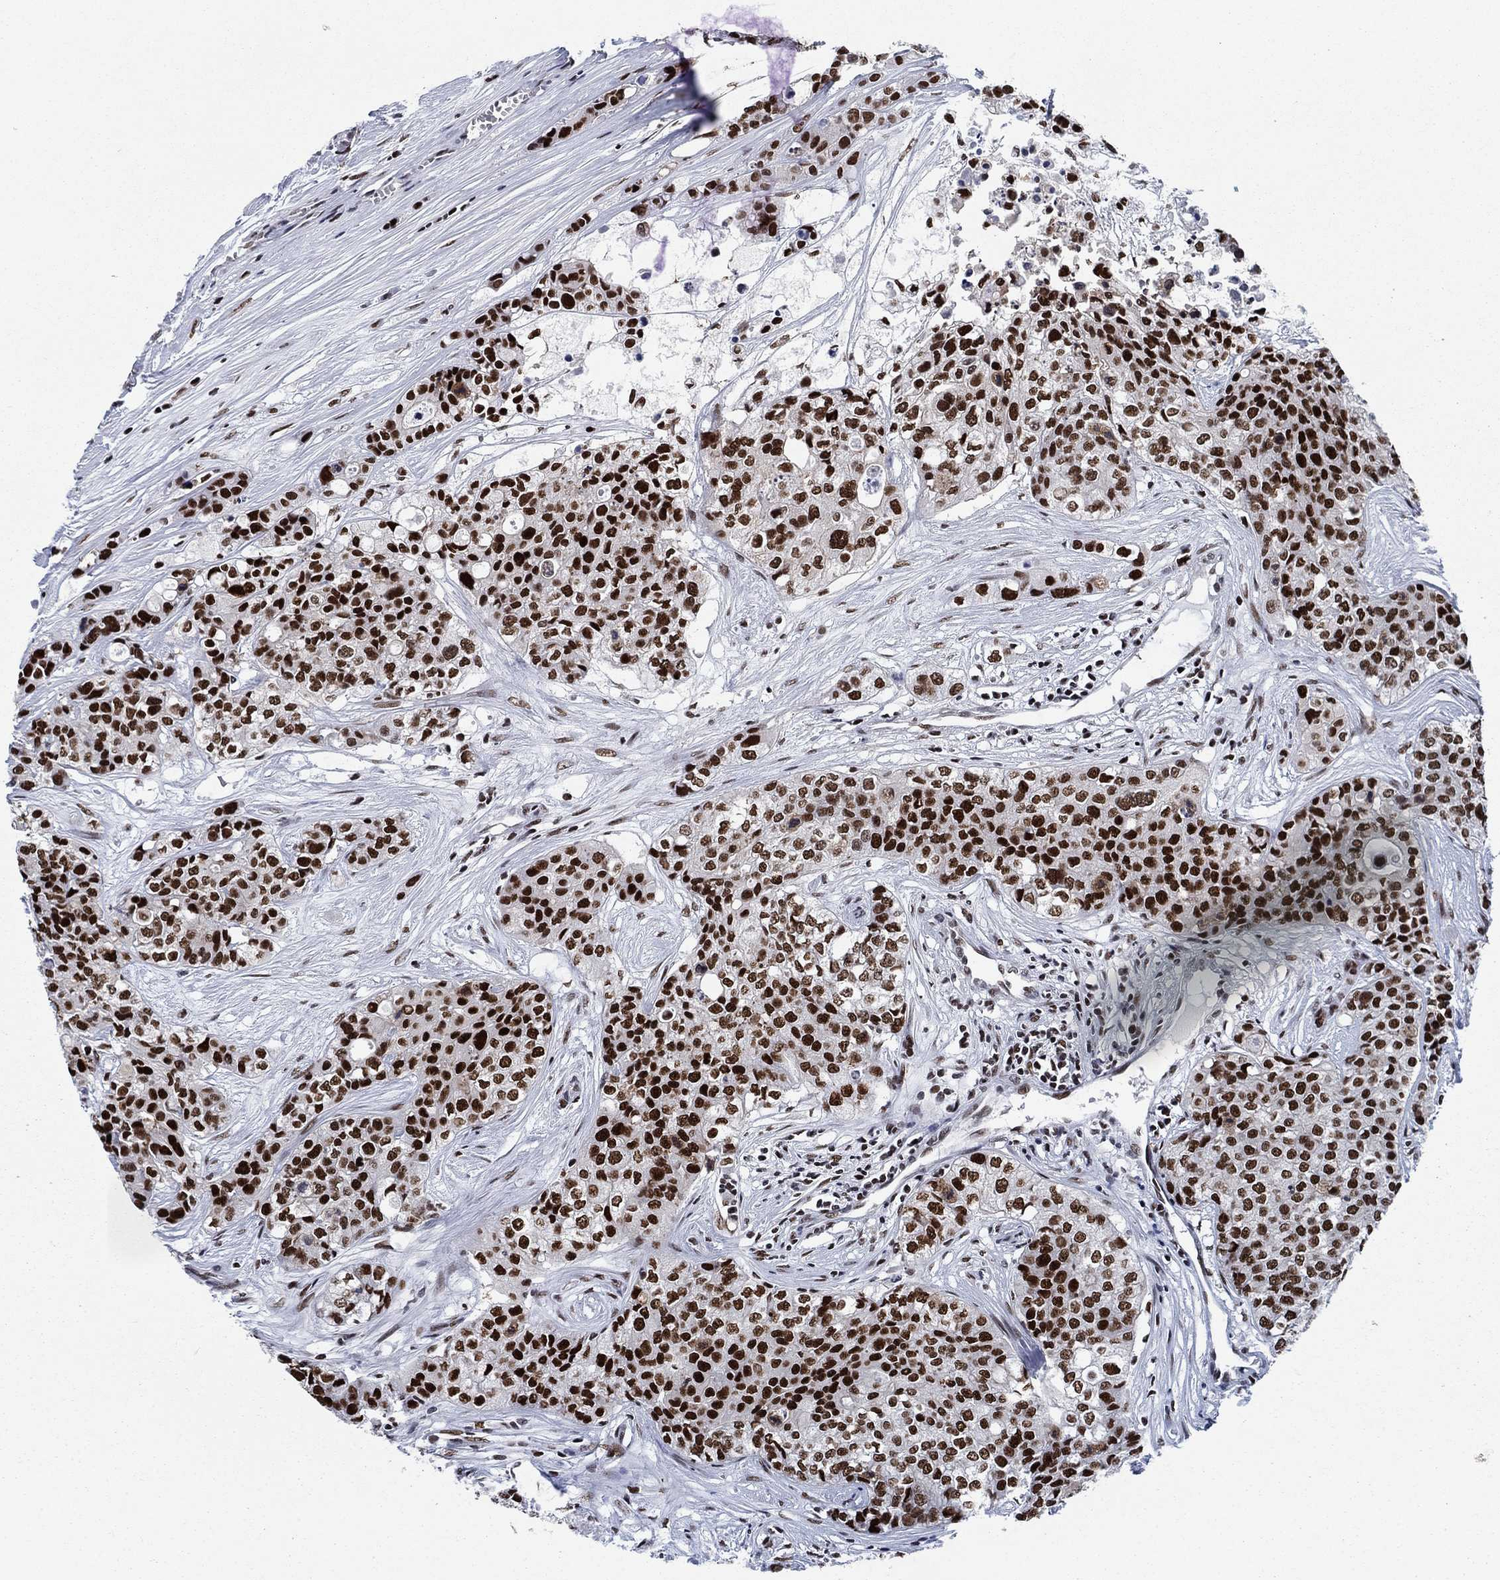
{"staining": {"intensity": "strong", "quantity": ">75%", "location": "nuclear"}, "tissue": "carcinoid", "cell_type": "Tumor cells", "image_type": "cancer", "snomed": [{"axis": "morphology", "description": "Carcinoid, malignant, NOS"}, {"axis": "topography", "description": "Colon"}], "caption": "About >75% of tumor cells in carcinoid display strong nuclear protein positivity as visualized by brown immunohistochemical staining.", "gene": "RPRD1B", "patient": {"sex": "male", "age": 81}}